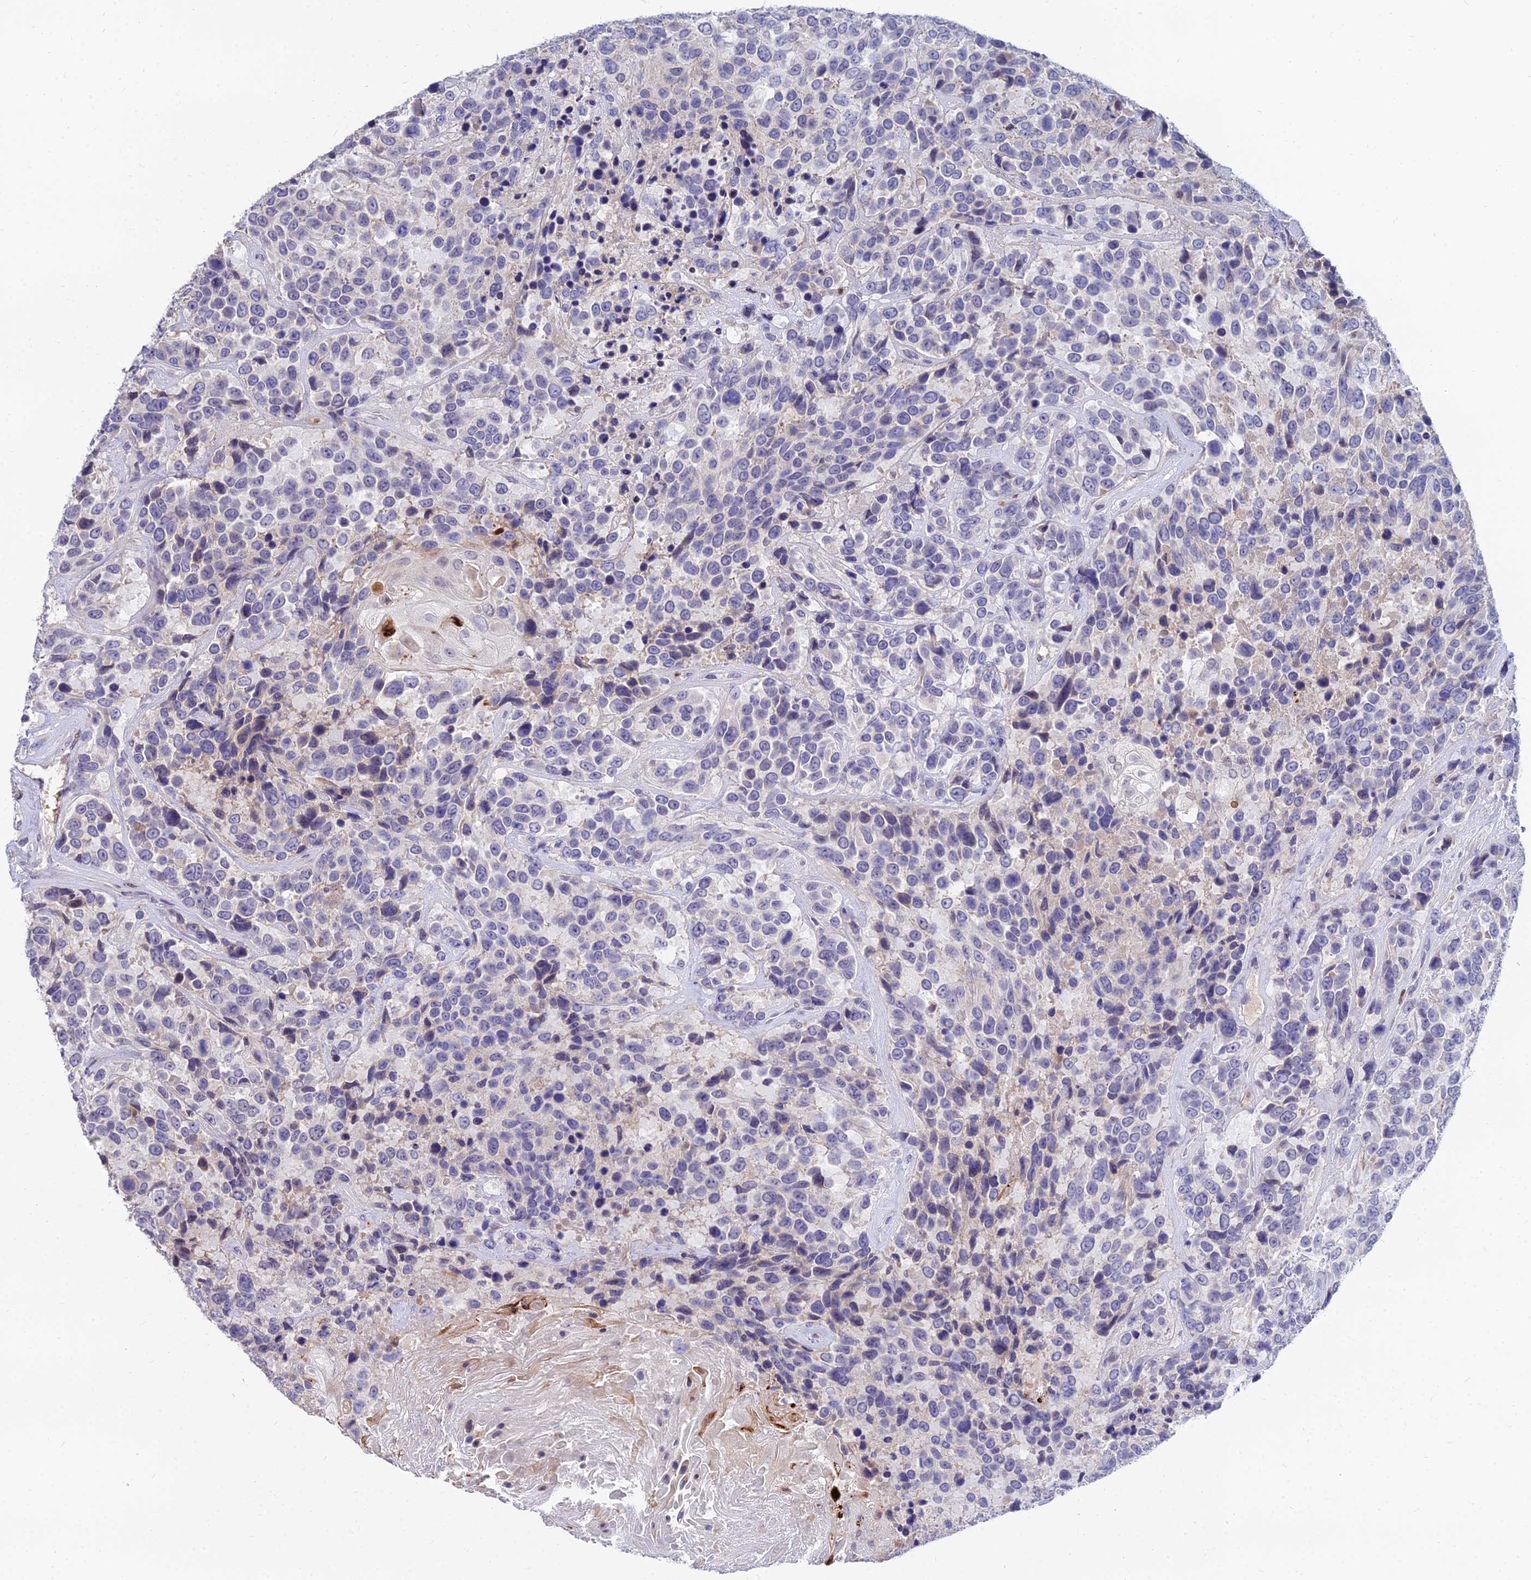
{"staining": {"intensity": "negative", "quantity": "none", "location": "none"}, "tissue": "urothelial cancer", "cell_type": "Tumor cells", "image_type": "cancer", "snomed": [{"axis": "morphology", "description": "Urothelial carcinoma, High grade"}, {"axis": "topography", "description": "Urinary bladder"}], "caption": "DAB immunohistochemical staining of urothelial cancer displays no significant staining in tumor cells.", "gene": "GOLGA6D", "patient": {"sex": "female", "age": 70}}